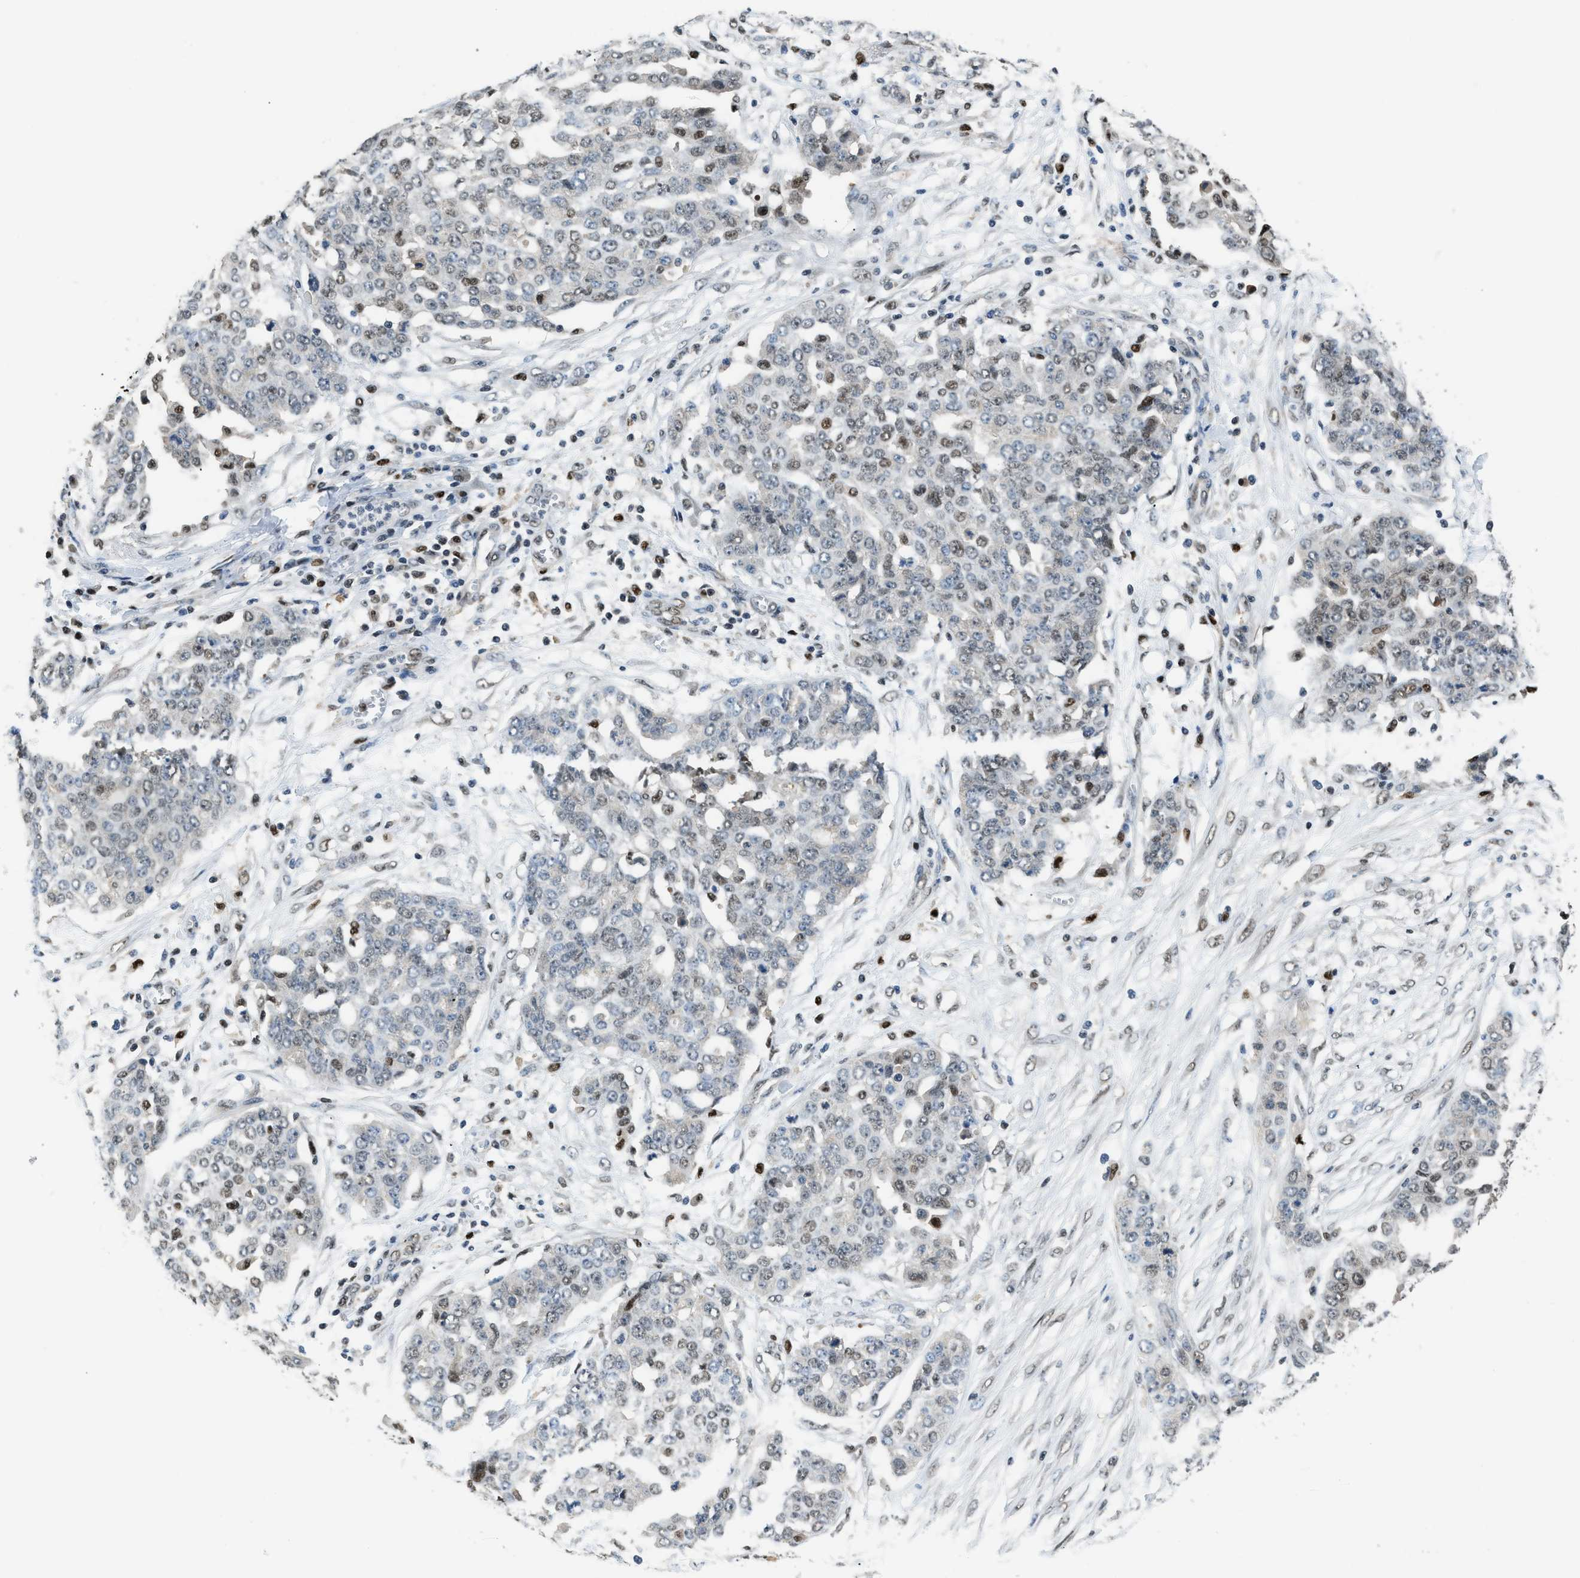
{"staining": {"intensity": "weak", "quantity": "25%-75%", "location": "nuclear"}, "tissue": "ovarian cancer", "cell_type": "Tumor cells", "image_type": "cancer", "snomed": [{"axis": "morphology", "description": "Cystadenocarcinoma, serous, NOS"}, {"axis": "topography", "description": "Soft tissue"}, {"axis": "topography", "description": "Ovary"}], "caption": "Protein staining displays weak nuclear positivity in about 25%-75% of tumor cells in ovarian cancer.", "gene": "ALX1", "patient": {"sex": "female", "age": 57}}